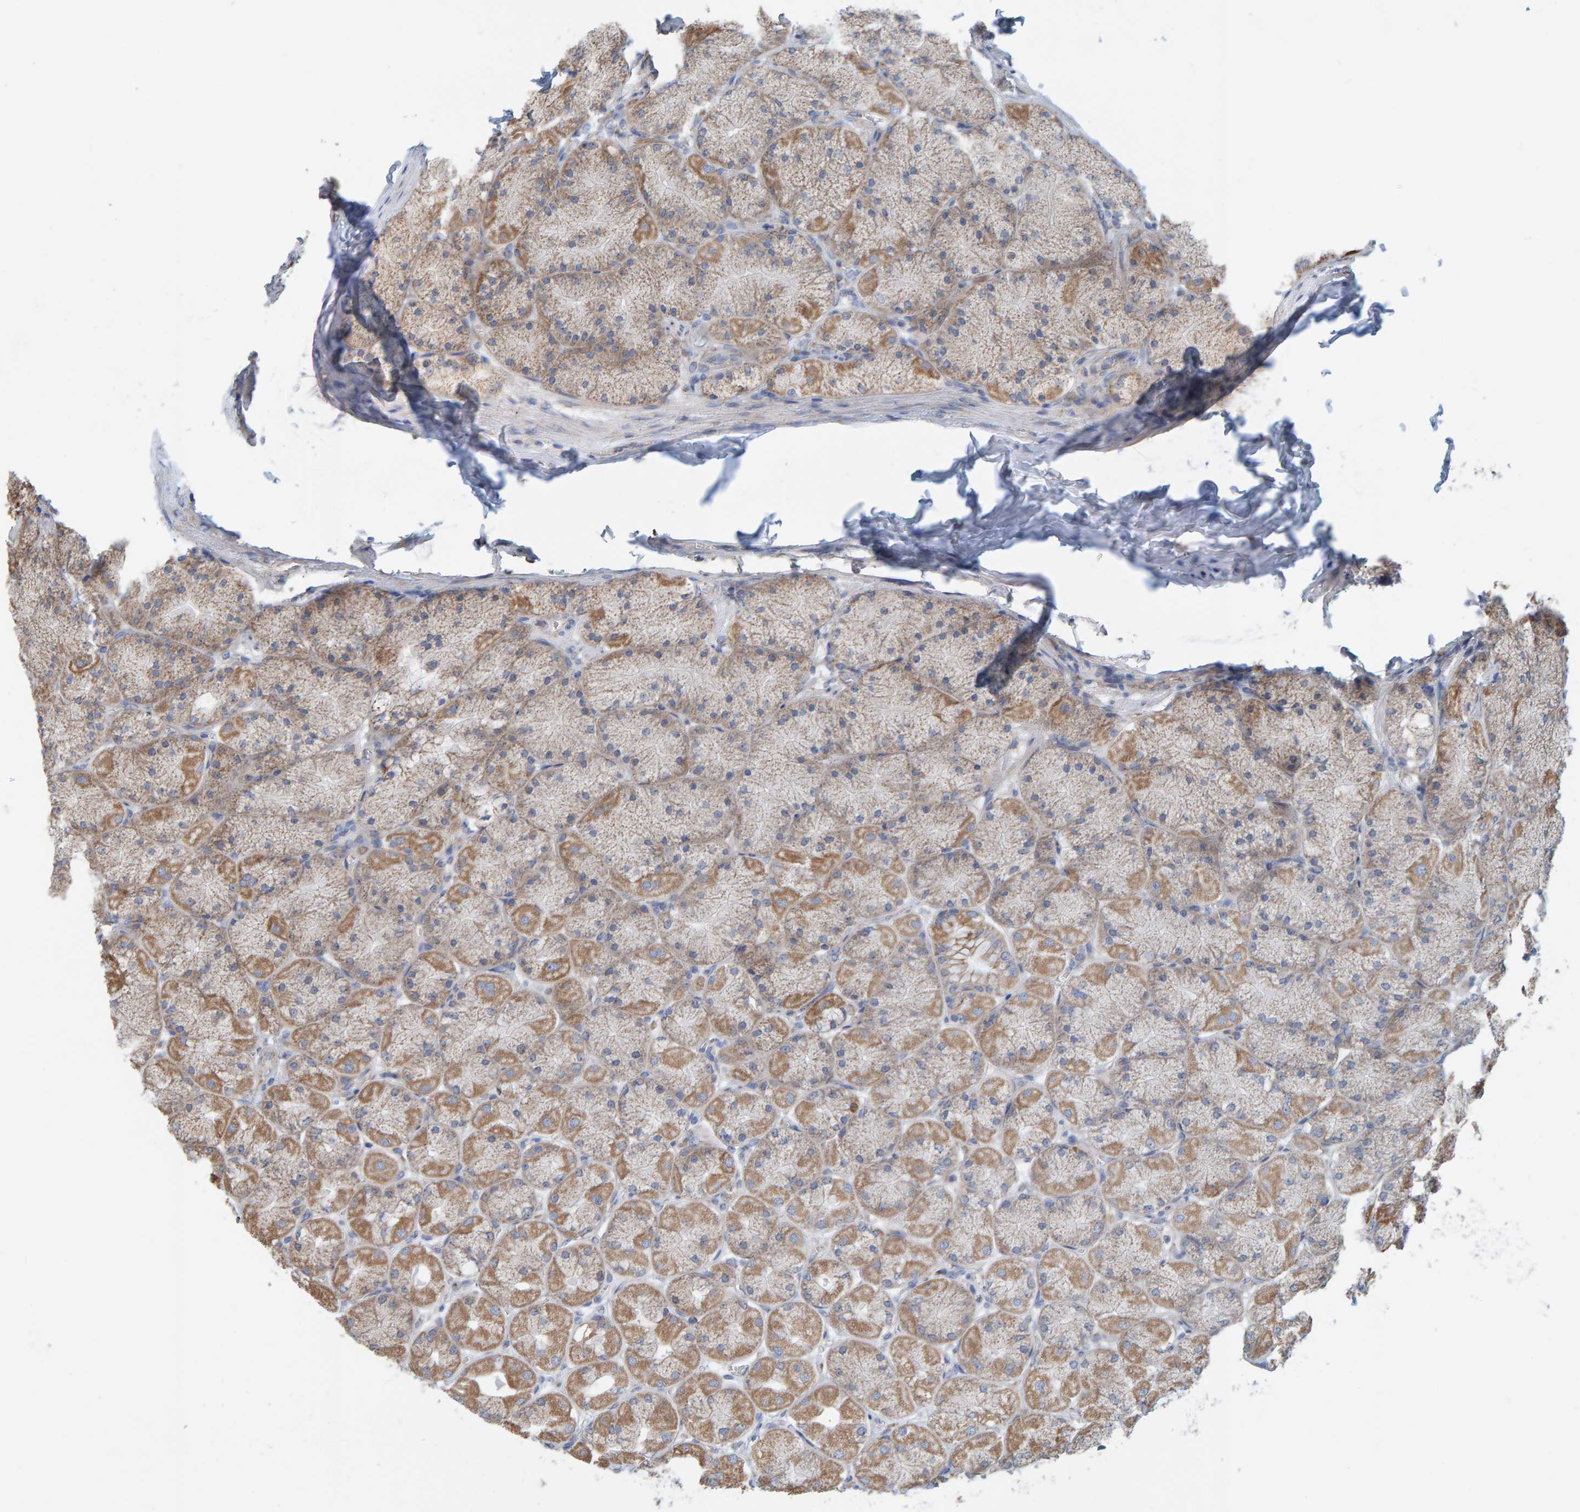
{"staining": {"intensity": "moderate", "quantity": ">75%", "location": "cytoplasmic/membranous"}, "tissue": "stomach", "cell_type": "Glandular cells", "image_type": "normal", "snomed": [{"axis": "morphology", "description": "Normal tissue, NOS"}, {"axis": "topography", "description": "Stomach, upper"}], "caption": "A brown stain highlights moderate cytoplasmic/membranous positivity of a protein in glandular cells of normal stomach.", "gene": "MRPL45", "patient": {"sex": "female", "age": 56}}